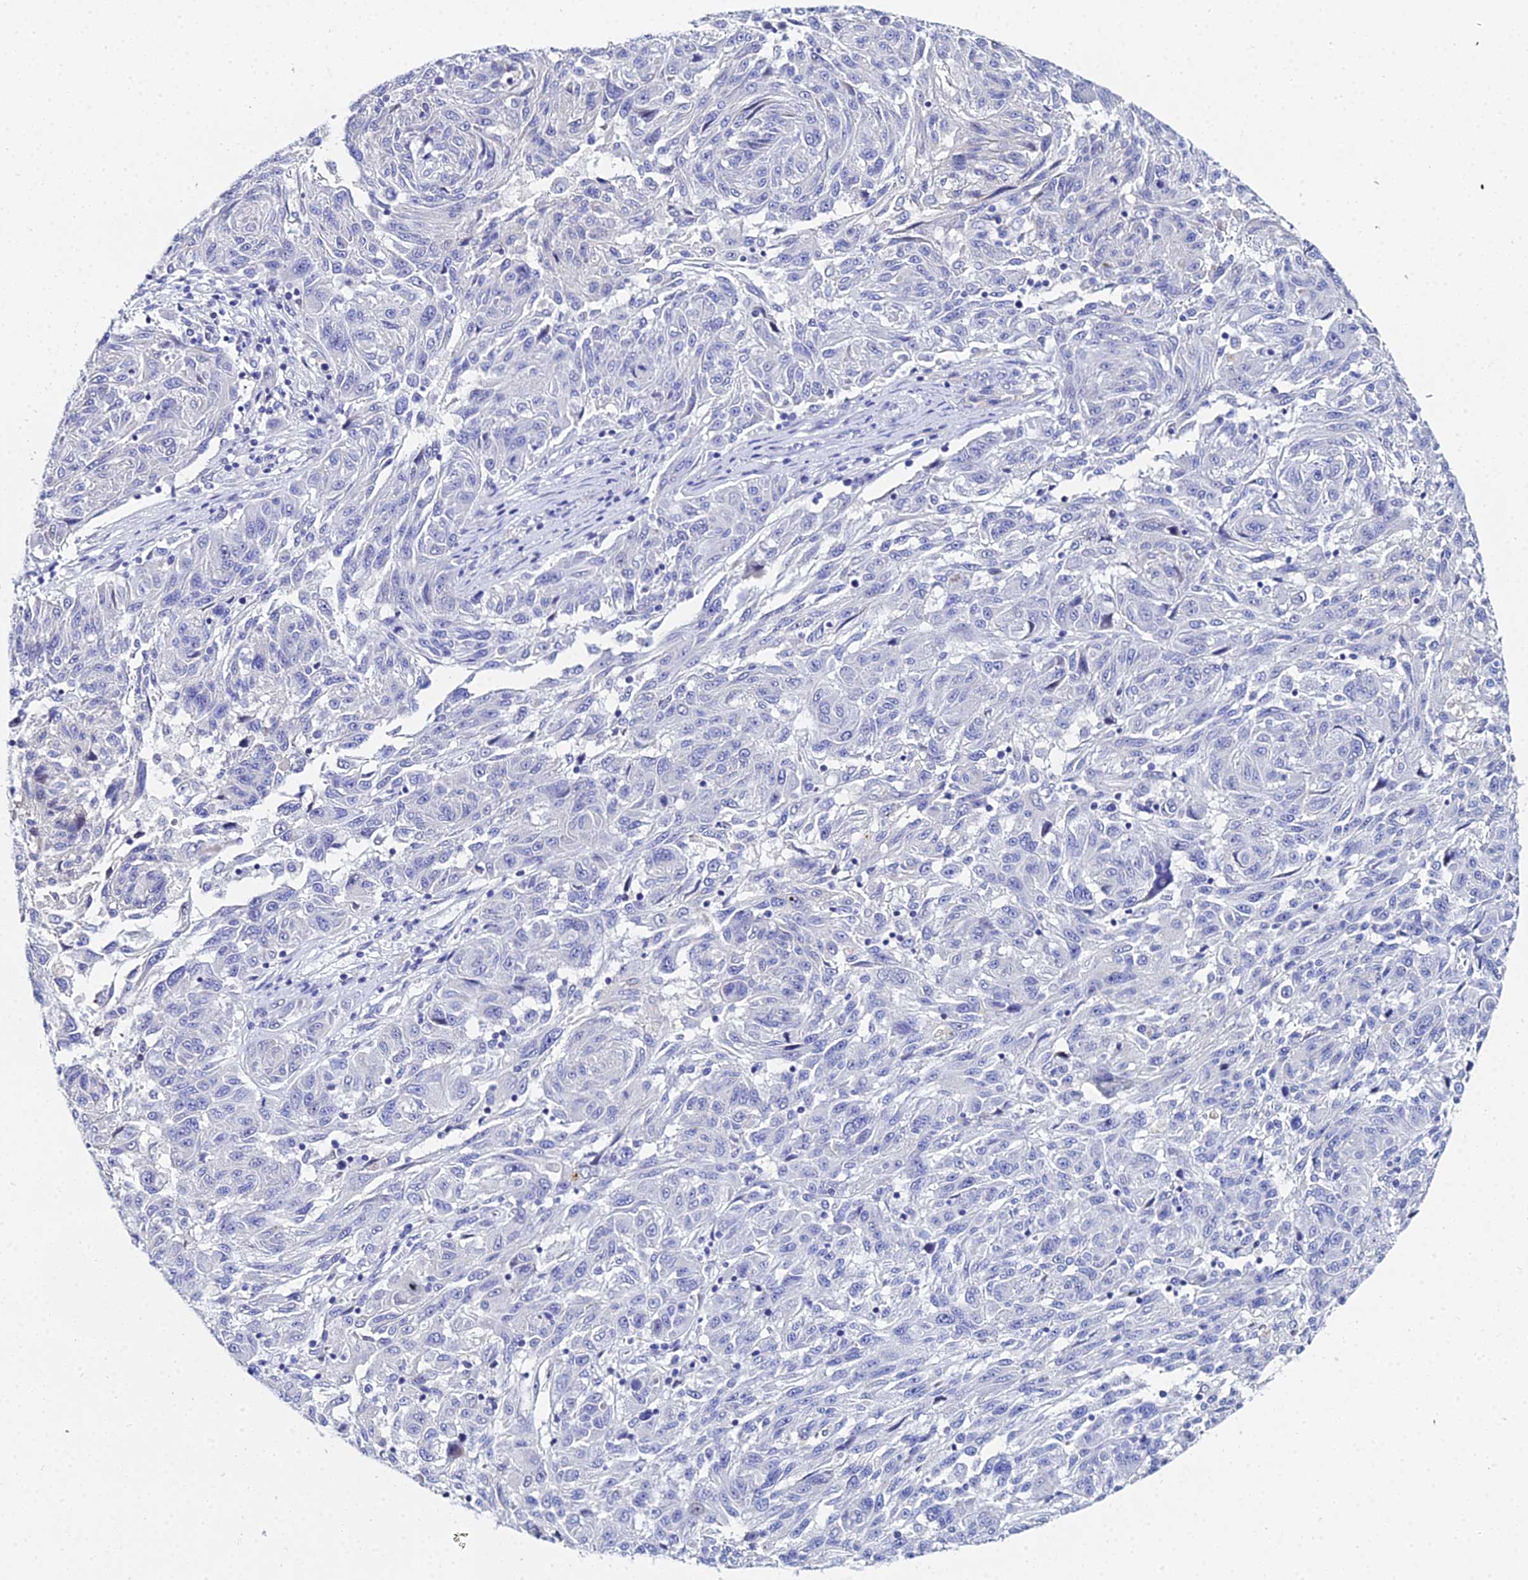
{"staining": {"intensity": "negative", "quantity": "none", "location": "none"}, "tissue": "melanoma", "cell_type": "Tumor cells", "image_type": "cancer", "snomed": [{"axis": "morphology", "description": "Malignant melanoma, NOS"}, {"axis": "topography", "description": "Skin"}], "caption": "The immunohistochemistry (IHC) photomicrograph has no significant staining in tumor cells of melanoma tissue.", "gene": "OCM", "patient": {"sex": "male", "age": 53}}